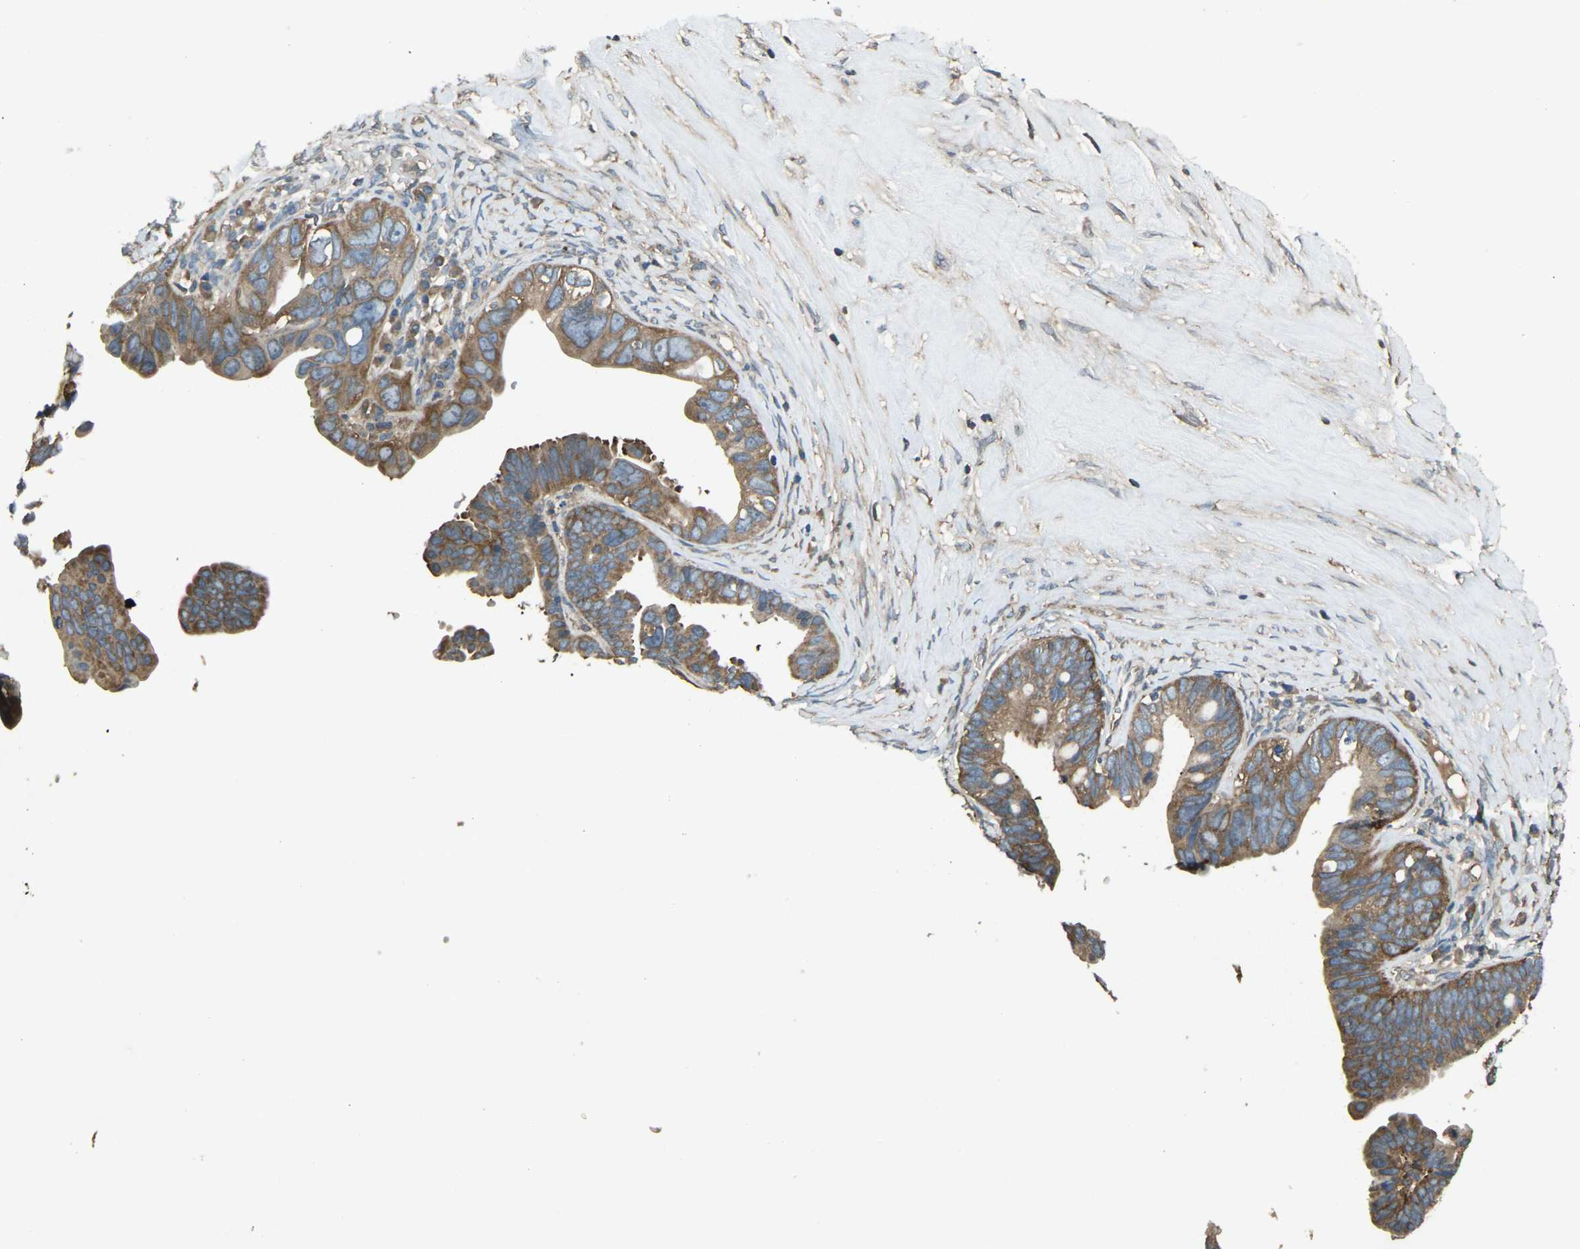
{"staining": {"intensity": "moderate", "quantity": ">75%", "location": "cytoplasmic/membranous"}, "tissue": "ovarian cancer", "cell_type": "Tumor cells", "image_type": "cancer", "snomed": [{"axis": "morphology", "description": "Cystadenocarcinoma, serous, NOS"}, {"axis": "topography", "description": "Ovary"}], "caption": "Moderate cytoplasmic/membranous staining is appreciated in about >75% of tumor cells in ovarian serous cystadenocarcinoma. The staining was performed using DAB, with brown indicating positive protein expression. Nuclei are stained blue with hematoxylin.", "gene": "AIMP1", "patient": {"sex": "female", "age": 56}}